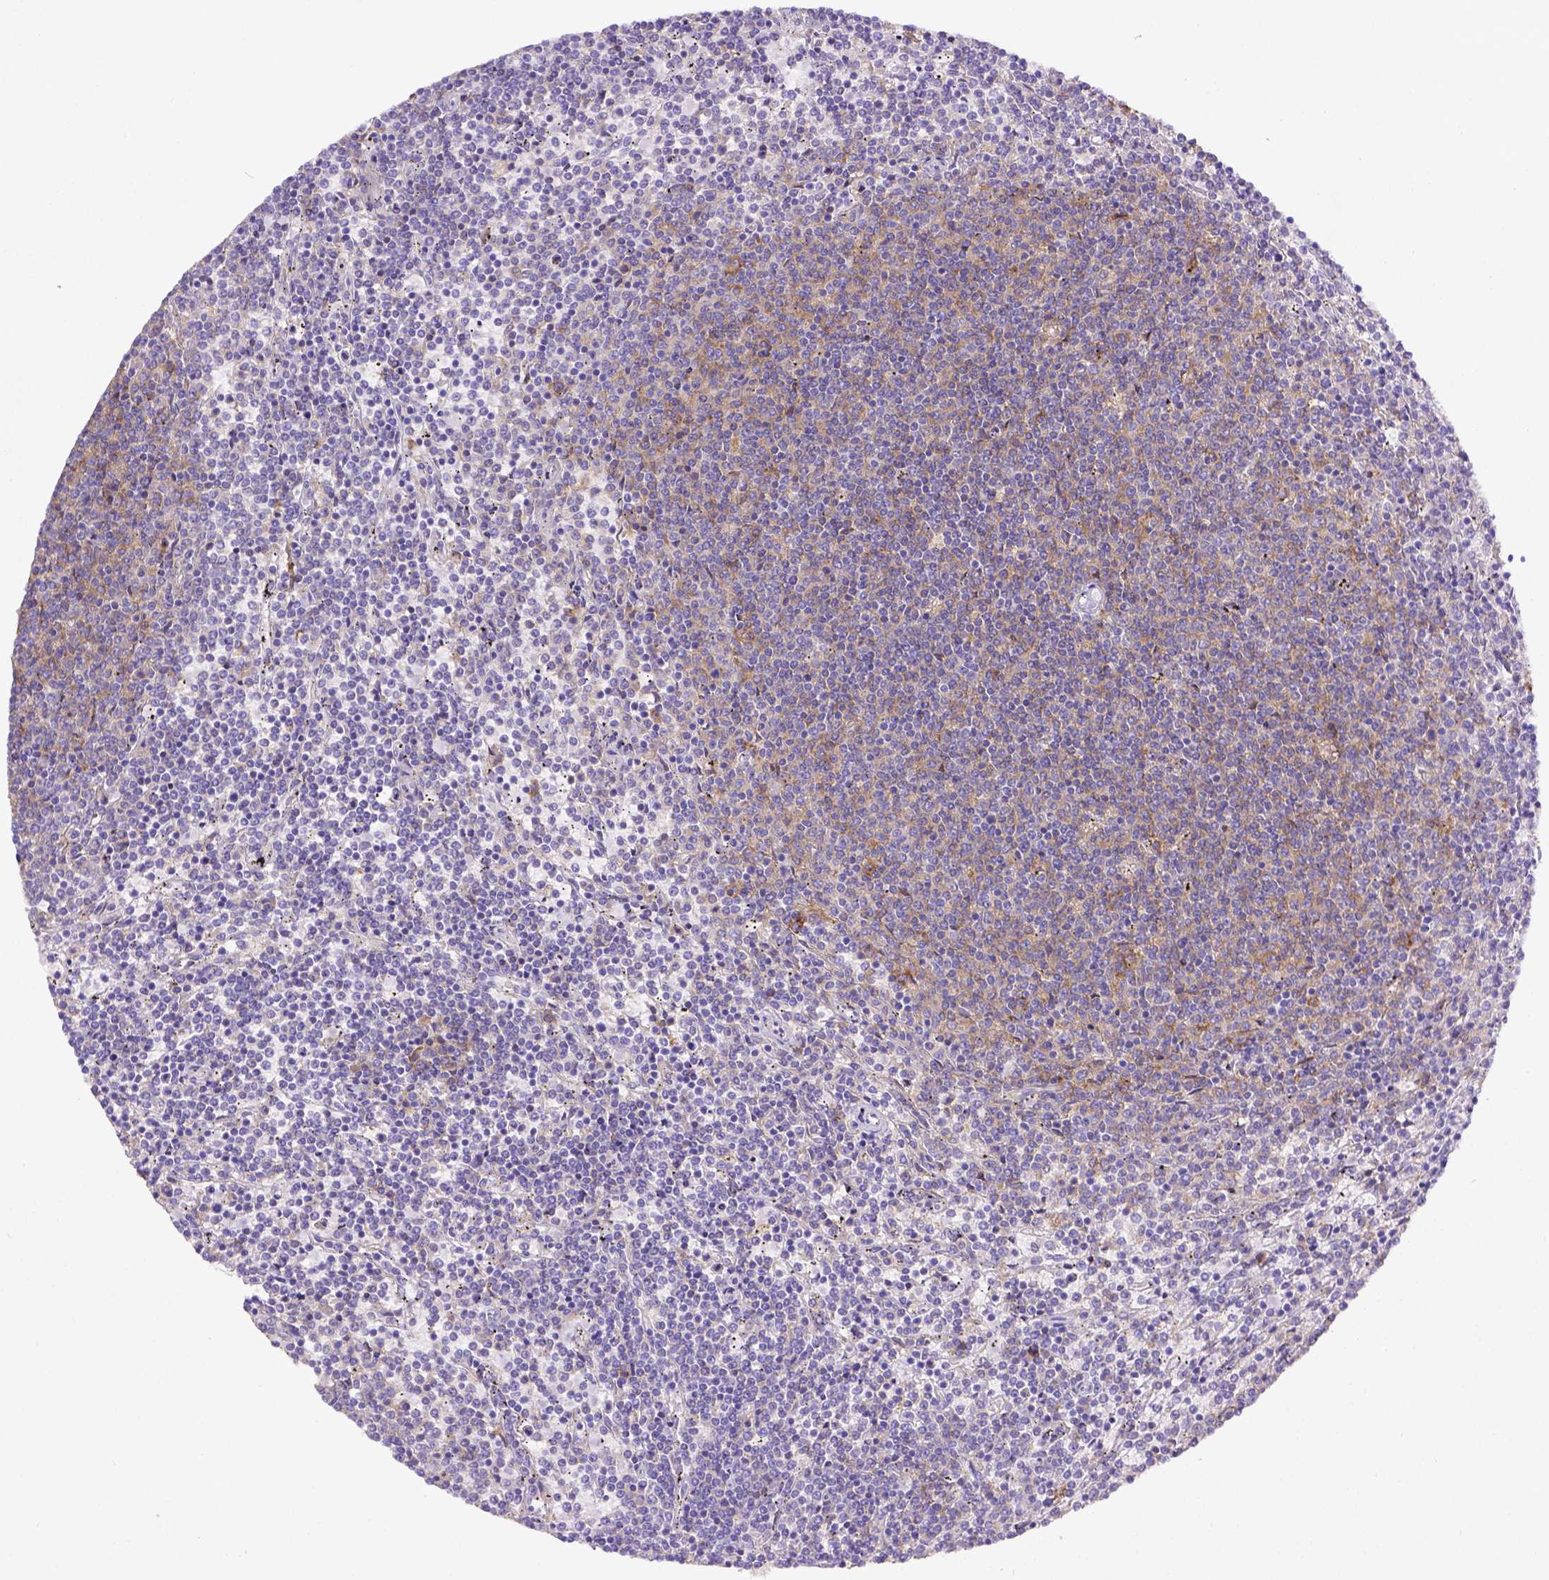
{"staining": {"intensity": "moderate", "quantity": "<25%", "location": "cytoplasmic/membranous"}, "tissue": "lymphoma", "cell_type": "Tumor cells", "image_type": "cancer", "snomed": [{"axis": "morphology", "description": "Malignant lymphoma, non-Hodgkin's type, Low grade"}, {"axis": "topography", "description": "Spleen"}], "caption": "Immunohistochemistry (DAB (3,3'-diaminobenzidine)) staining of lymphoma shows moderate cytoplasmic/membranous protein positivity in about <25% of tumor cells.", "gene": "CD40", "patient": {"sex": "female", "age": 50}}